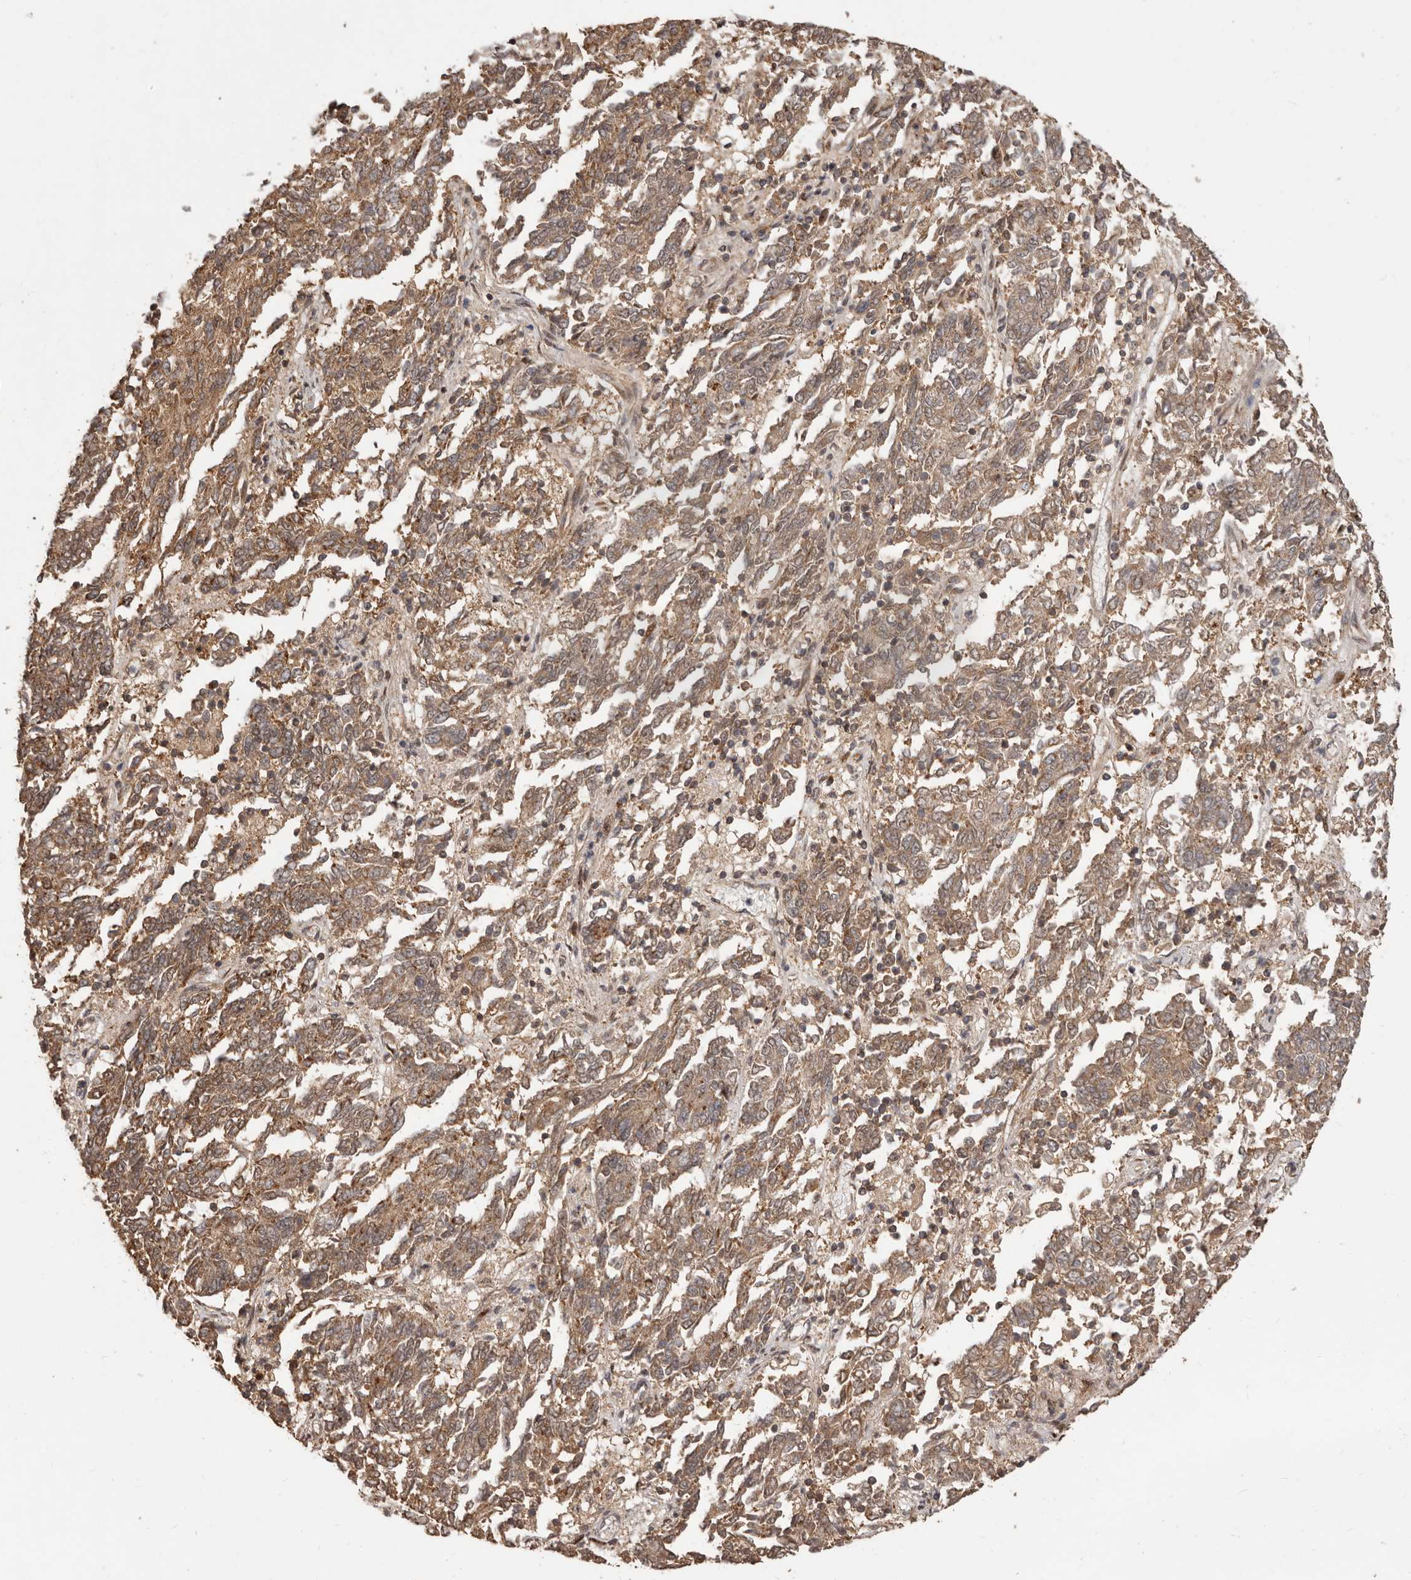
{"staining": {"intensity": "moderate", "quantity": ">75%", "location": "cytoplasmic/membranous"}, "tissue": "endometrial cancer", "cell_type": "Tumor cells", "image_type": "cancer", "snomed": [{"axis": "morphology", "description": "Adenocarcinoma, NOS"}, {"axis": "topography", "description": "Endometrium"}], "caption": "A brown stain labels moderate cytoplasmic/membranous staining of a protein in human endometrial cancer (adenocarcinoma) tumor cells.", "gene": "MTO1", "patient": {"sex": "female", "age": 80}}